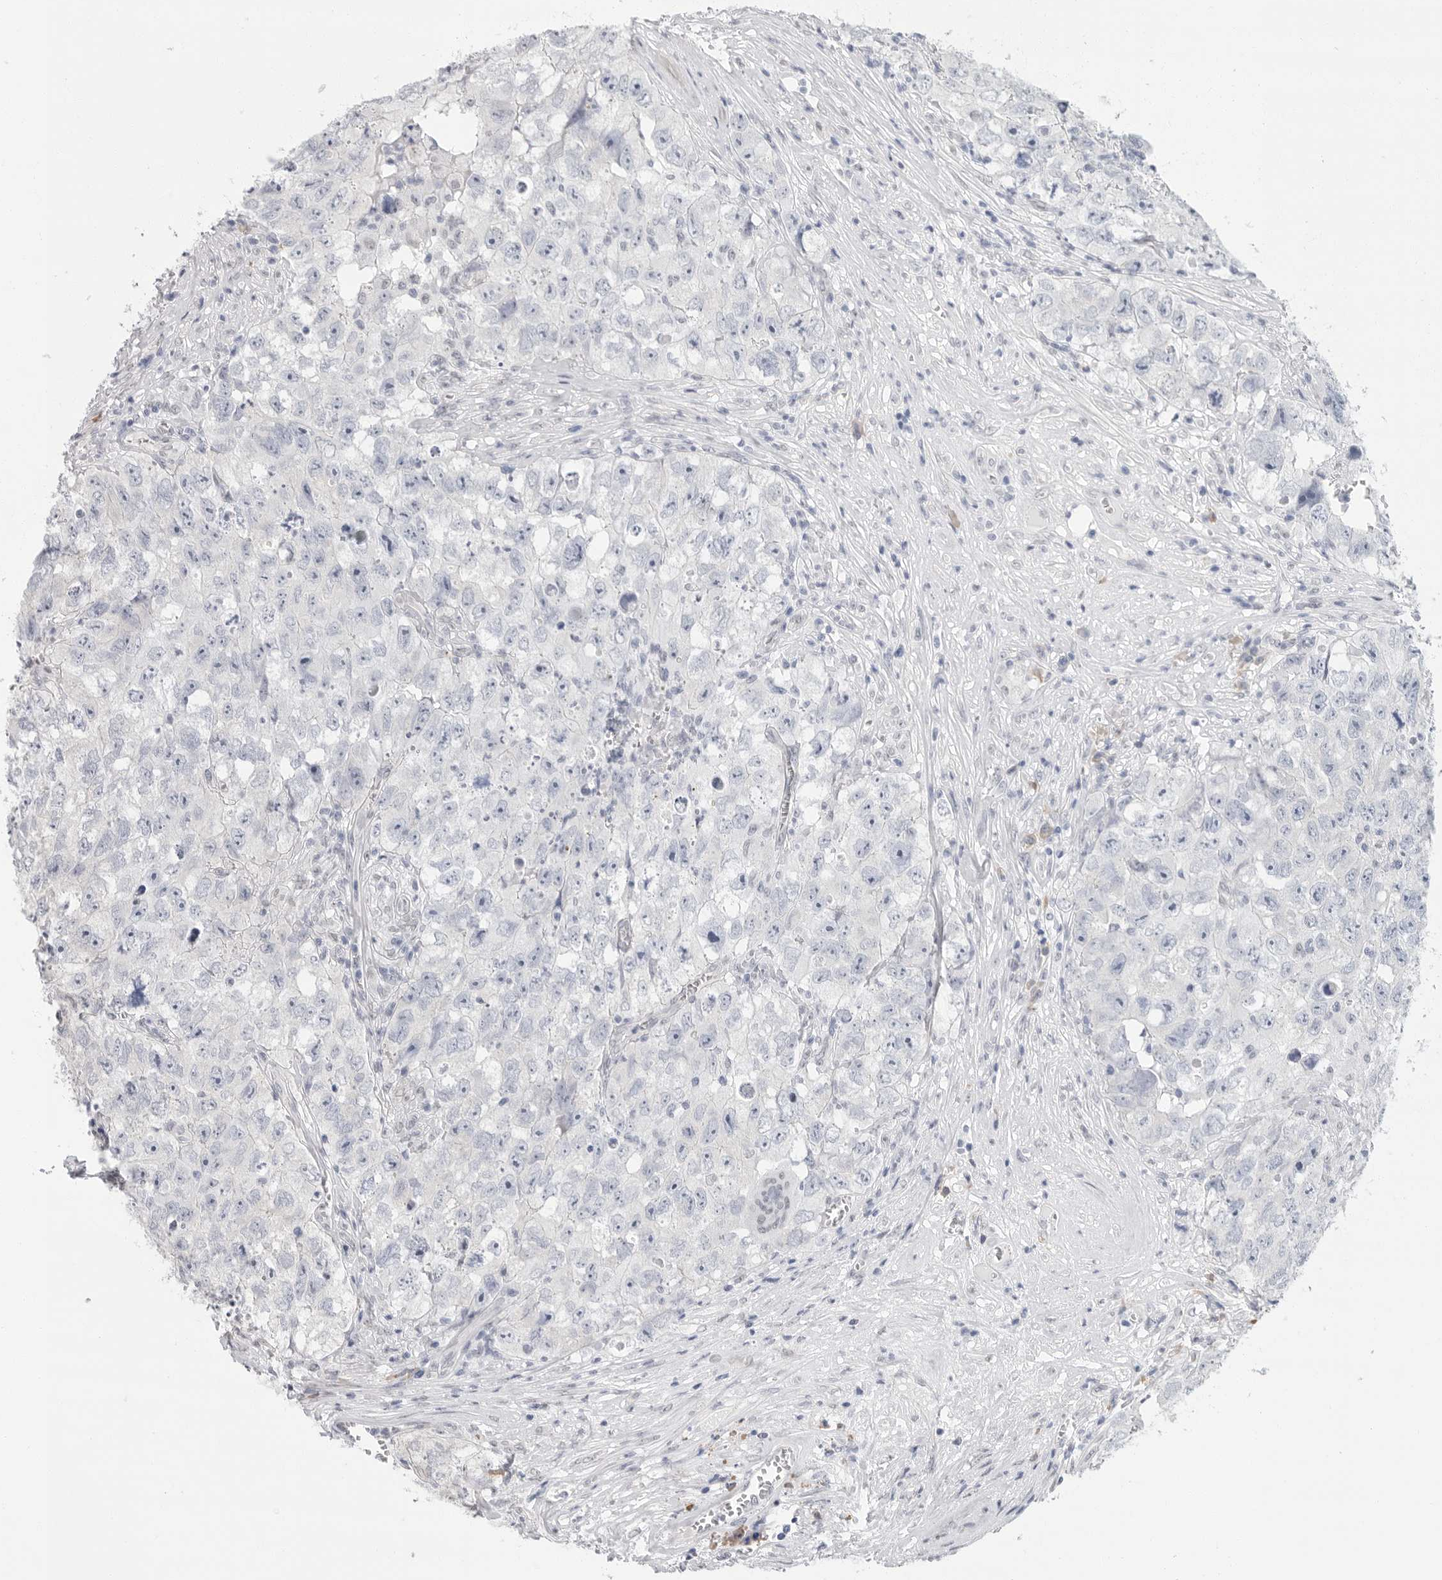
{"staining": {"intensity": "negative", "quantity": "none", "location": "none"}, "tissue": "testis cancer", "cell_type": "Tumor cells", "image_type": "cancer", "snomed": [{"axis": "morphology", "description": "Seminoma, NOS"}, {"axis": "morphology", "description": "Carcinoma, Embryonal, NOS"}, {"axis": "topography", "description": "Testis"}], "caption": "This is an immunohistochemistry histopathology image of testis seminoma. There is no positivity in tumor cells.", "gene": "ARHGEF10", "patient": {"sex": "male", "age": 43}}